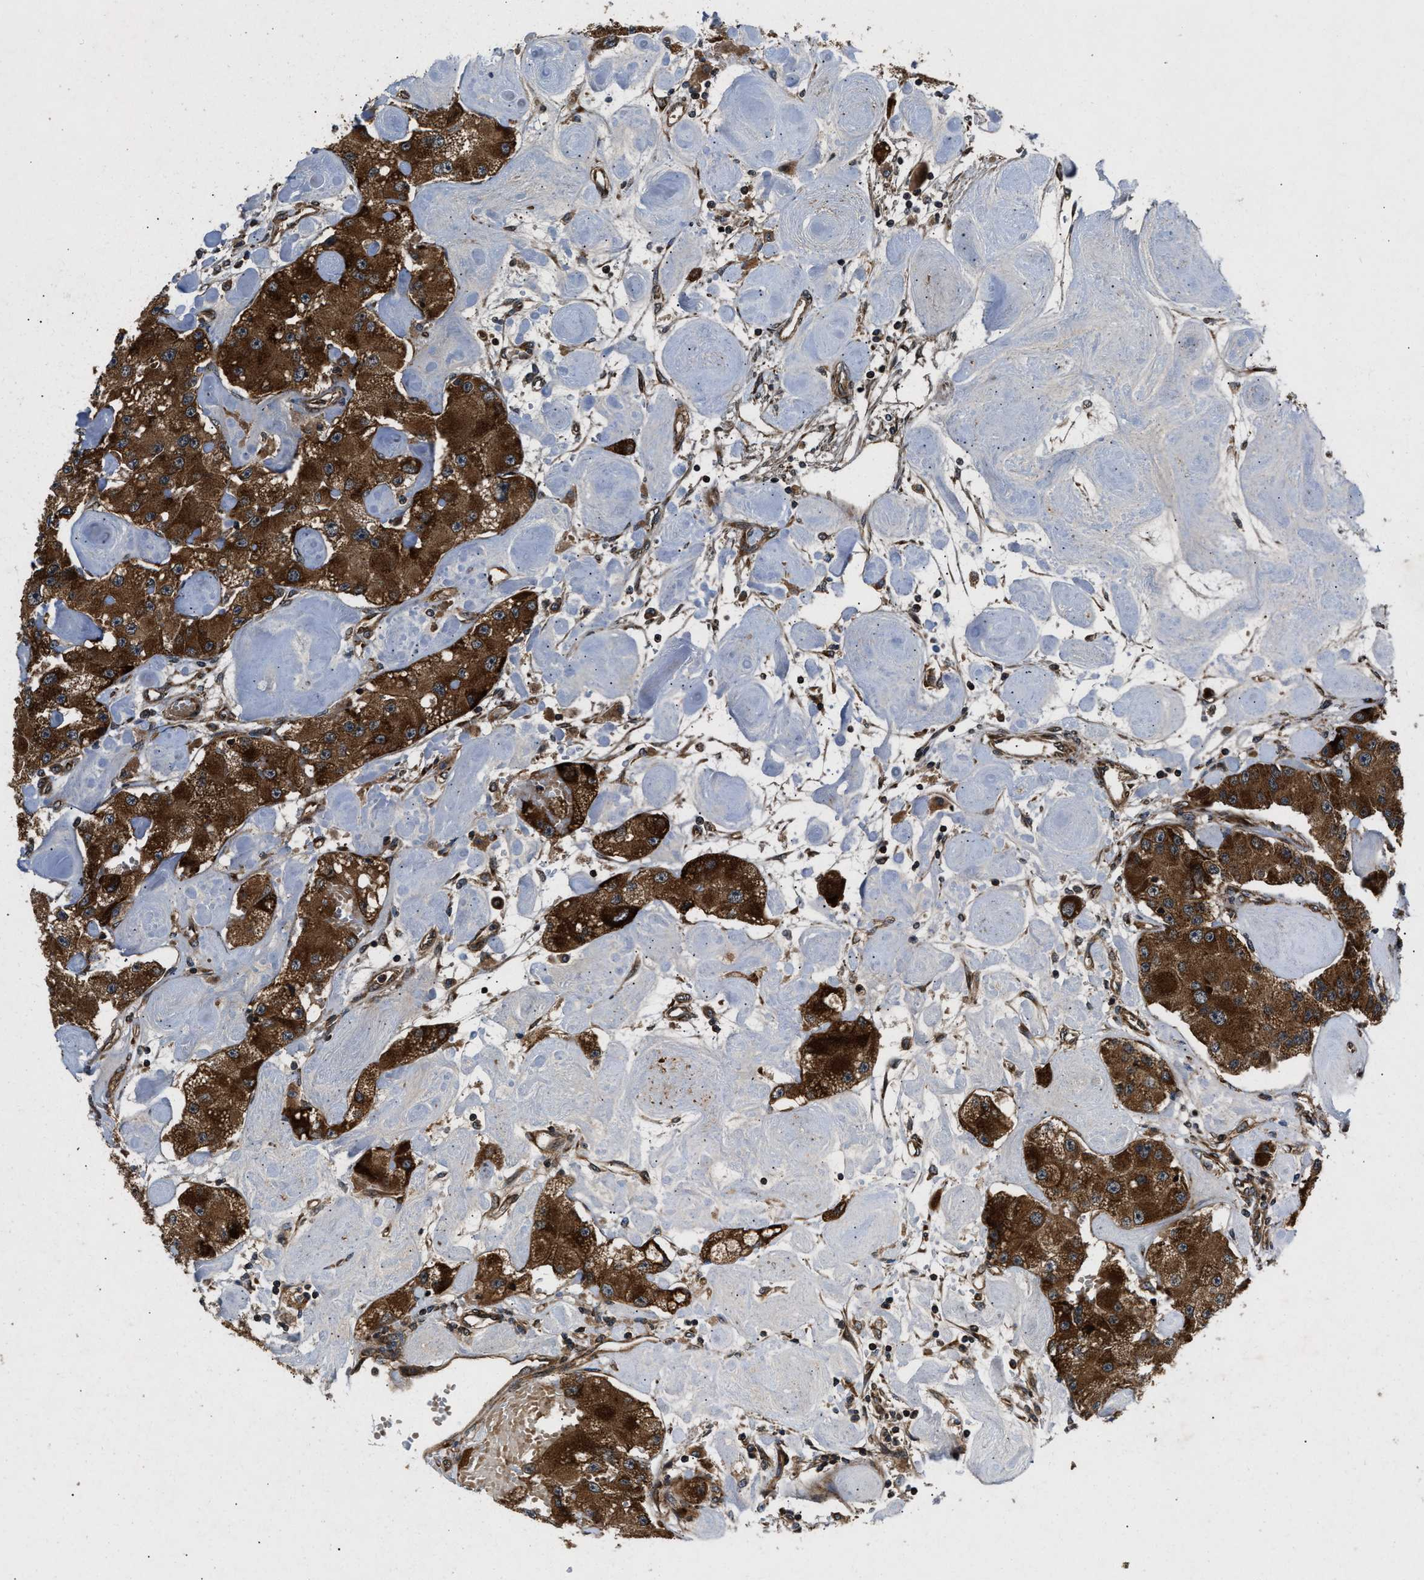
{"staining": {"intensity": "strong", "quantity": ">75%", "location": "cytoplasmic/membranous"}, "tissue": "carcinoid", "cell_type": "Tumor cells", "image_type": "cancer", "snomed": [{"axis": "morphology", "description": "Carcinoid, malignant, NOS"}, {"axis": "topography", "description": "Pancreas"}], "caption": "Immunohistochemistry of malignant carcinoid reveals high levels of strong cytoplasmic/membranous positivity in about >75% of tumor cells.", "gene": "PNPLA8", "patient": {"sex": "male", "age": 41}}